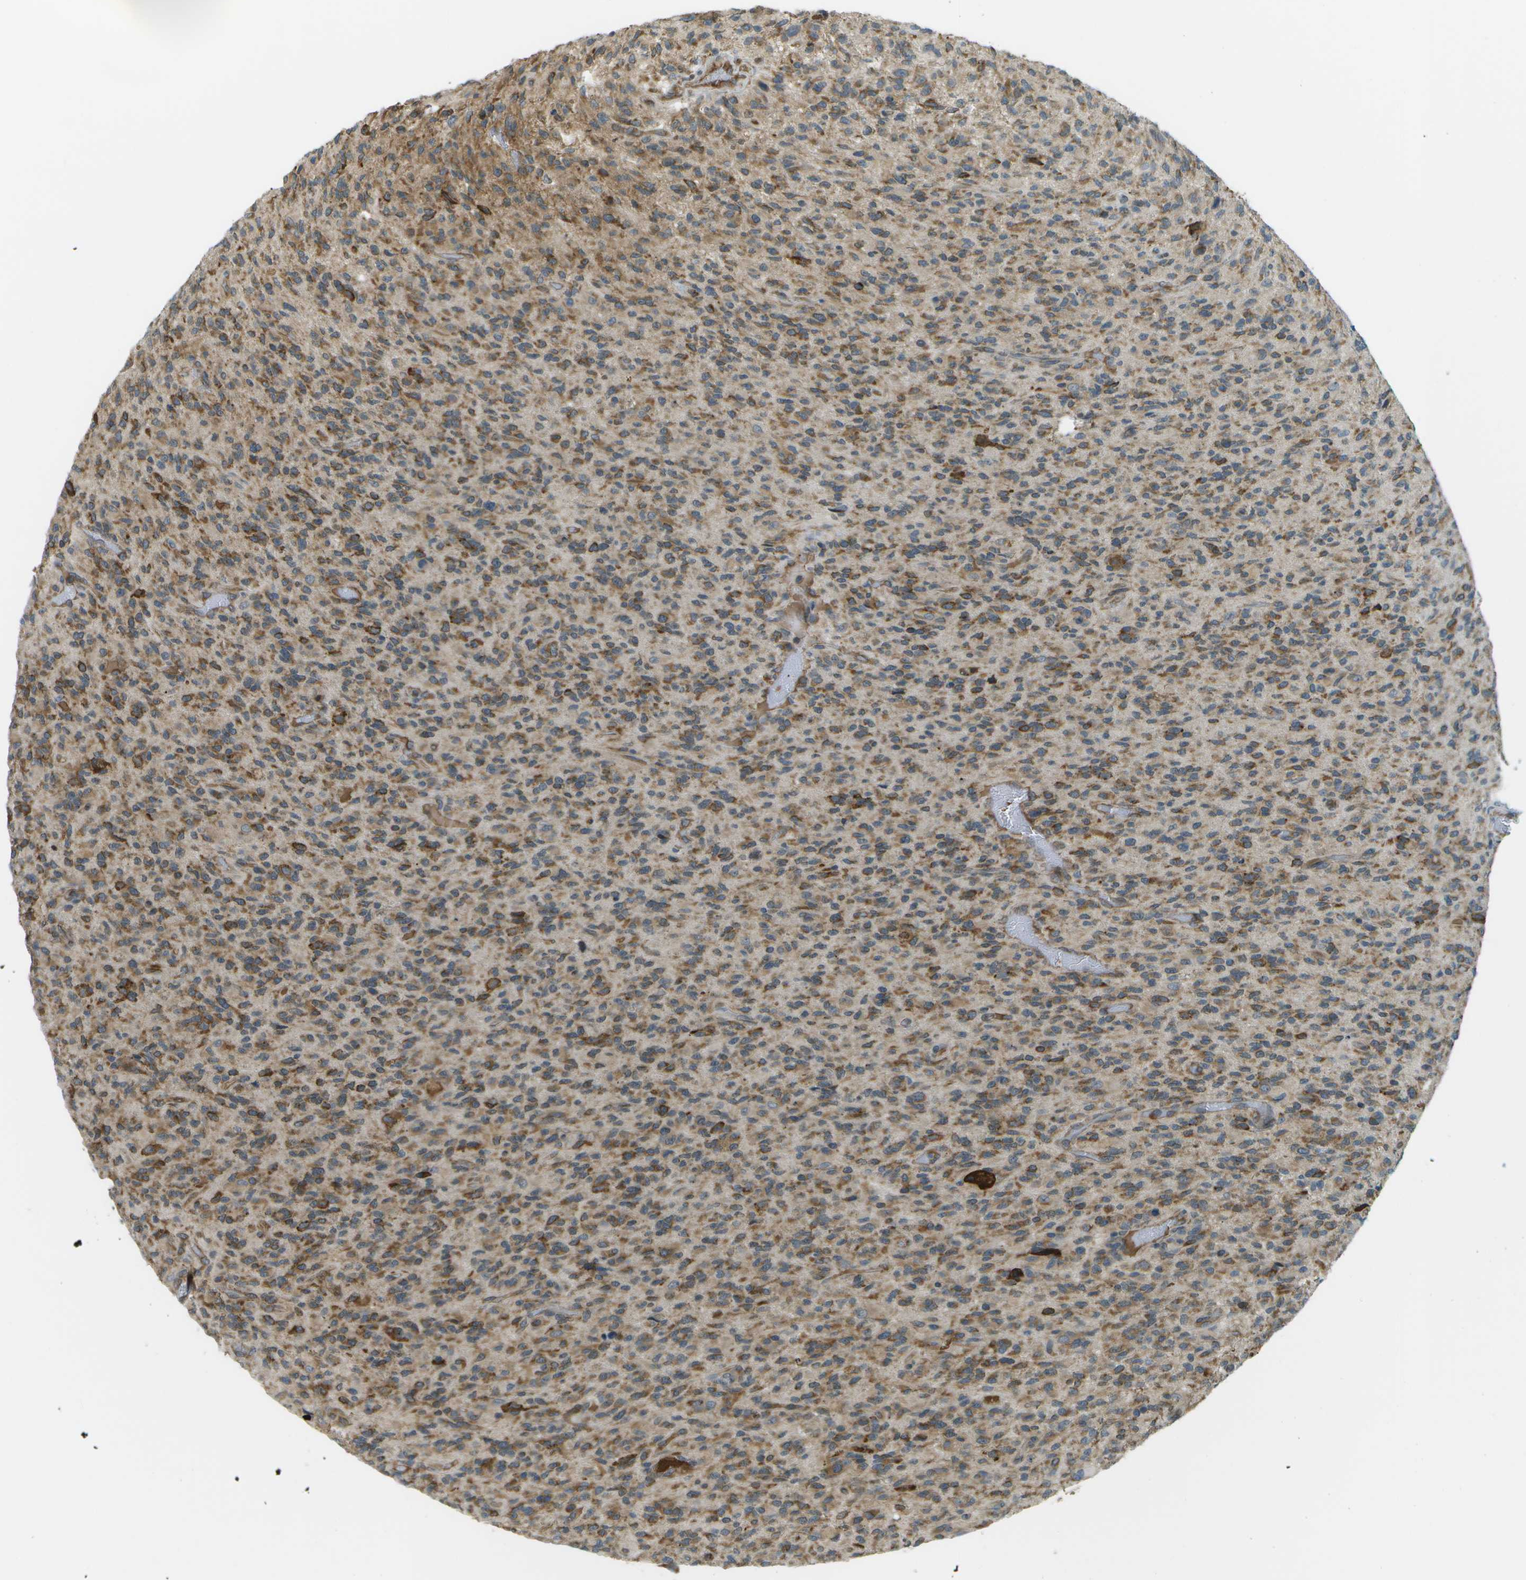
{"staining": {"intensity": "moderate", "quantity": "25%-75%", "location": "cytoplasmic/membranous"}, "tissue": "glioma", "cell_type": "Tumor cells", "image_type": "cancer", "snomed": [{"axis": "morphology", "description": "Glioma, malignant, High grade"}, {"axis": "topography", "description": "Brain"}], "caption": "Malignant glioma (high-grade) tissue demonstrates moderate cytoplasmic/membranous positivity in about 25%-75% of tumor cells The staining was performed using DAB (3,3'-diaminobenzidine), with brown indicating positive protein expression. Nuclei are stained blue with hematoxylin.", "gene": "USP30", "patient": {"sex": "male", "age": 71}}